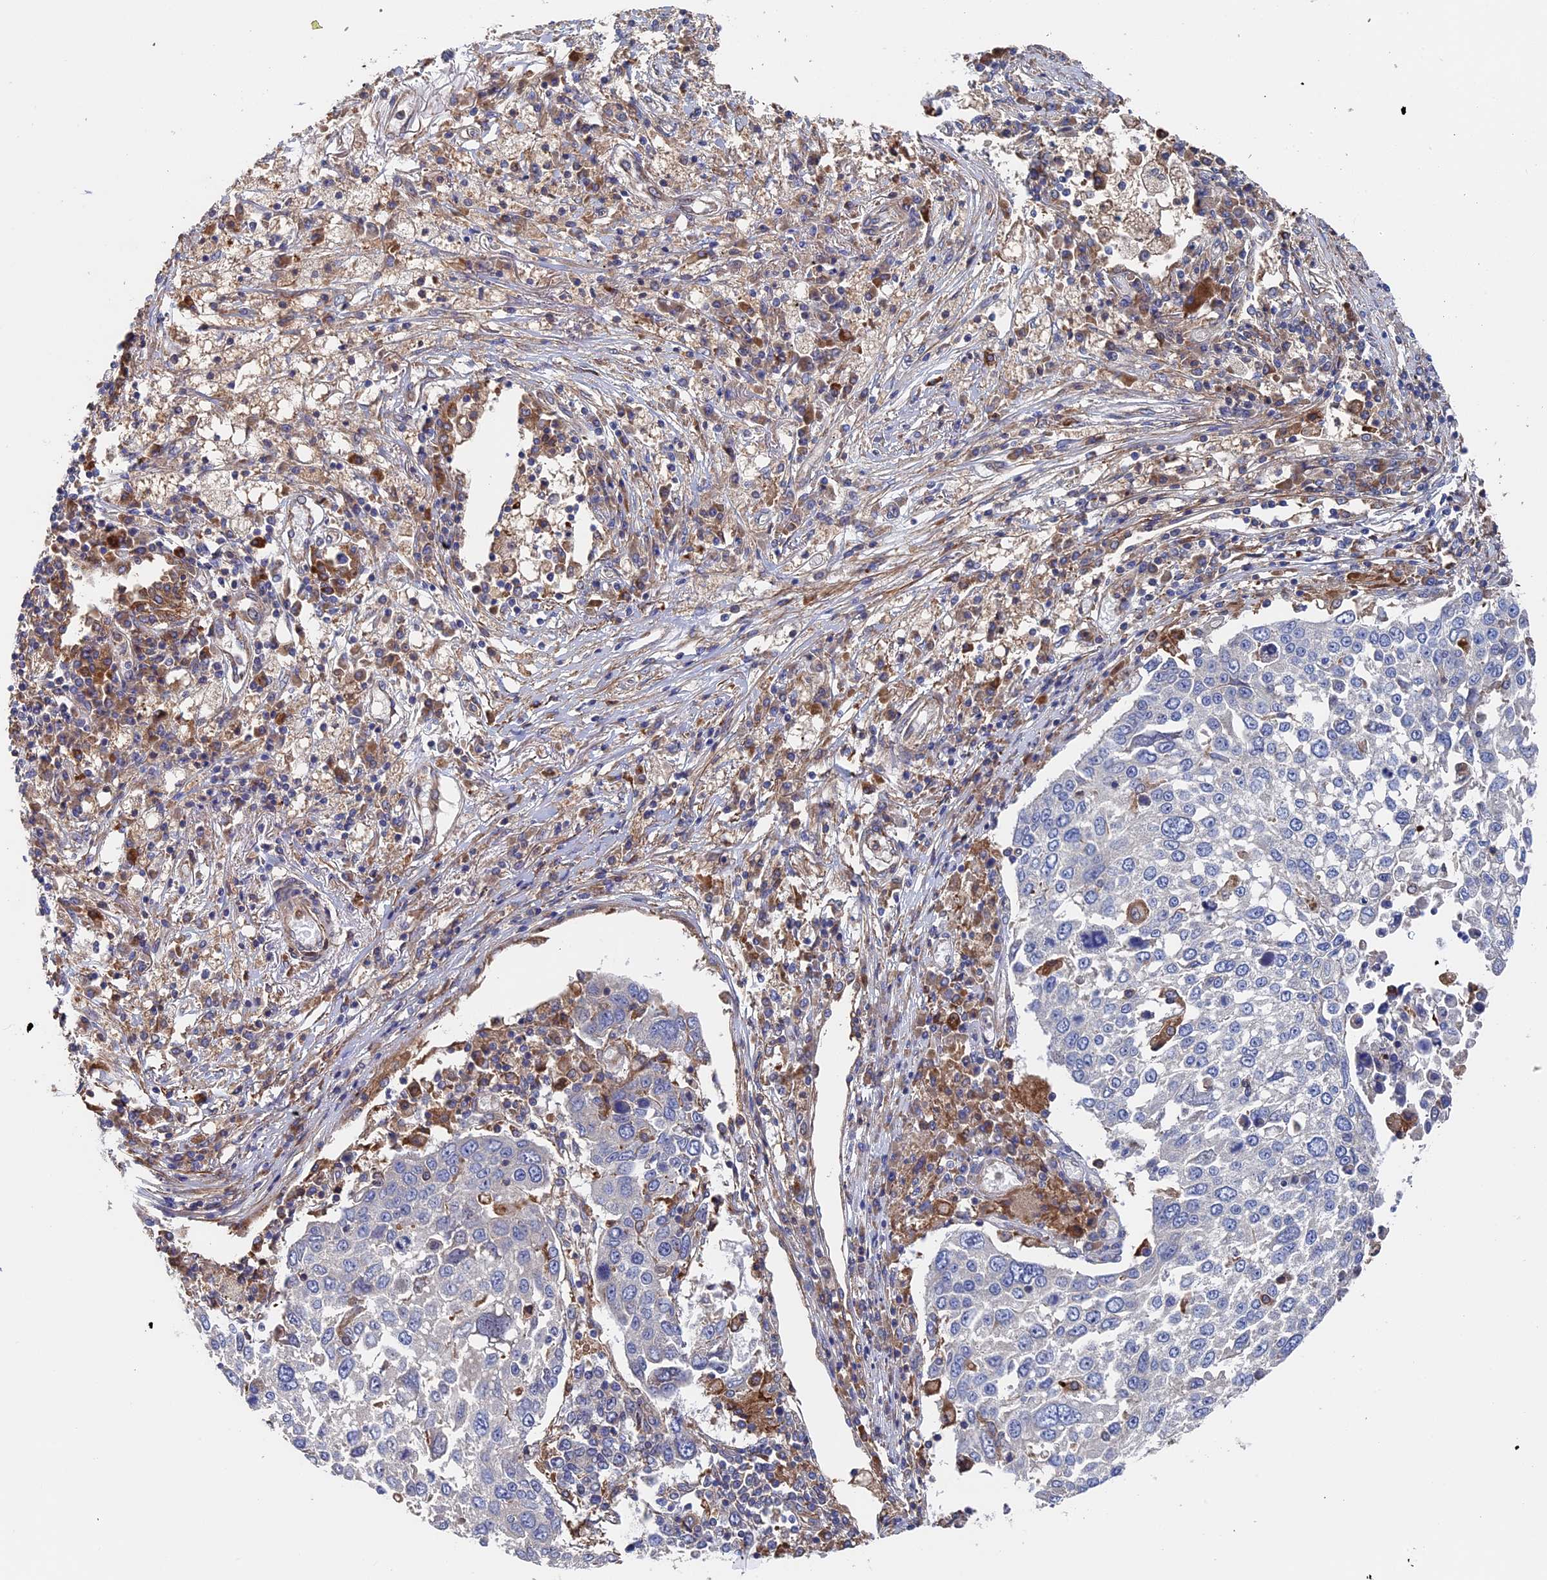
{"staining": {"intensity": "negative", "quantity": "none", "location": "none"}, "tissue": "lung cancer", "cell_type": "Tumor cells", "image_type": "cancer", "snomed": [{"axis": "morphology", "description": "Squamous cell carcinoma, NOS"}, {"axis": "topography", "description": "Lung"}], "caption": "Human squamous cell carcinoma (lung) stained for a protein using immunohistochemistry (IHC) demonstrates no positivity in tumor cells.", "gene": "DNAJC3", "patient": {"sex": "male", "age": 65}}